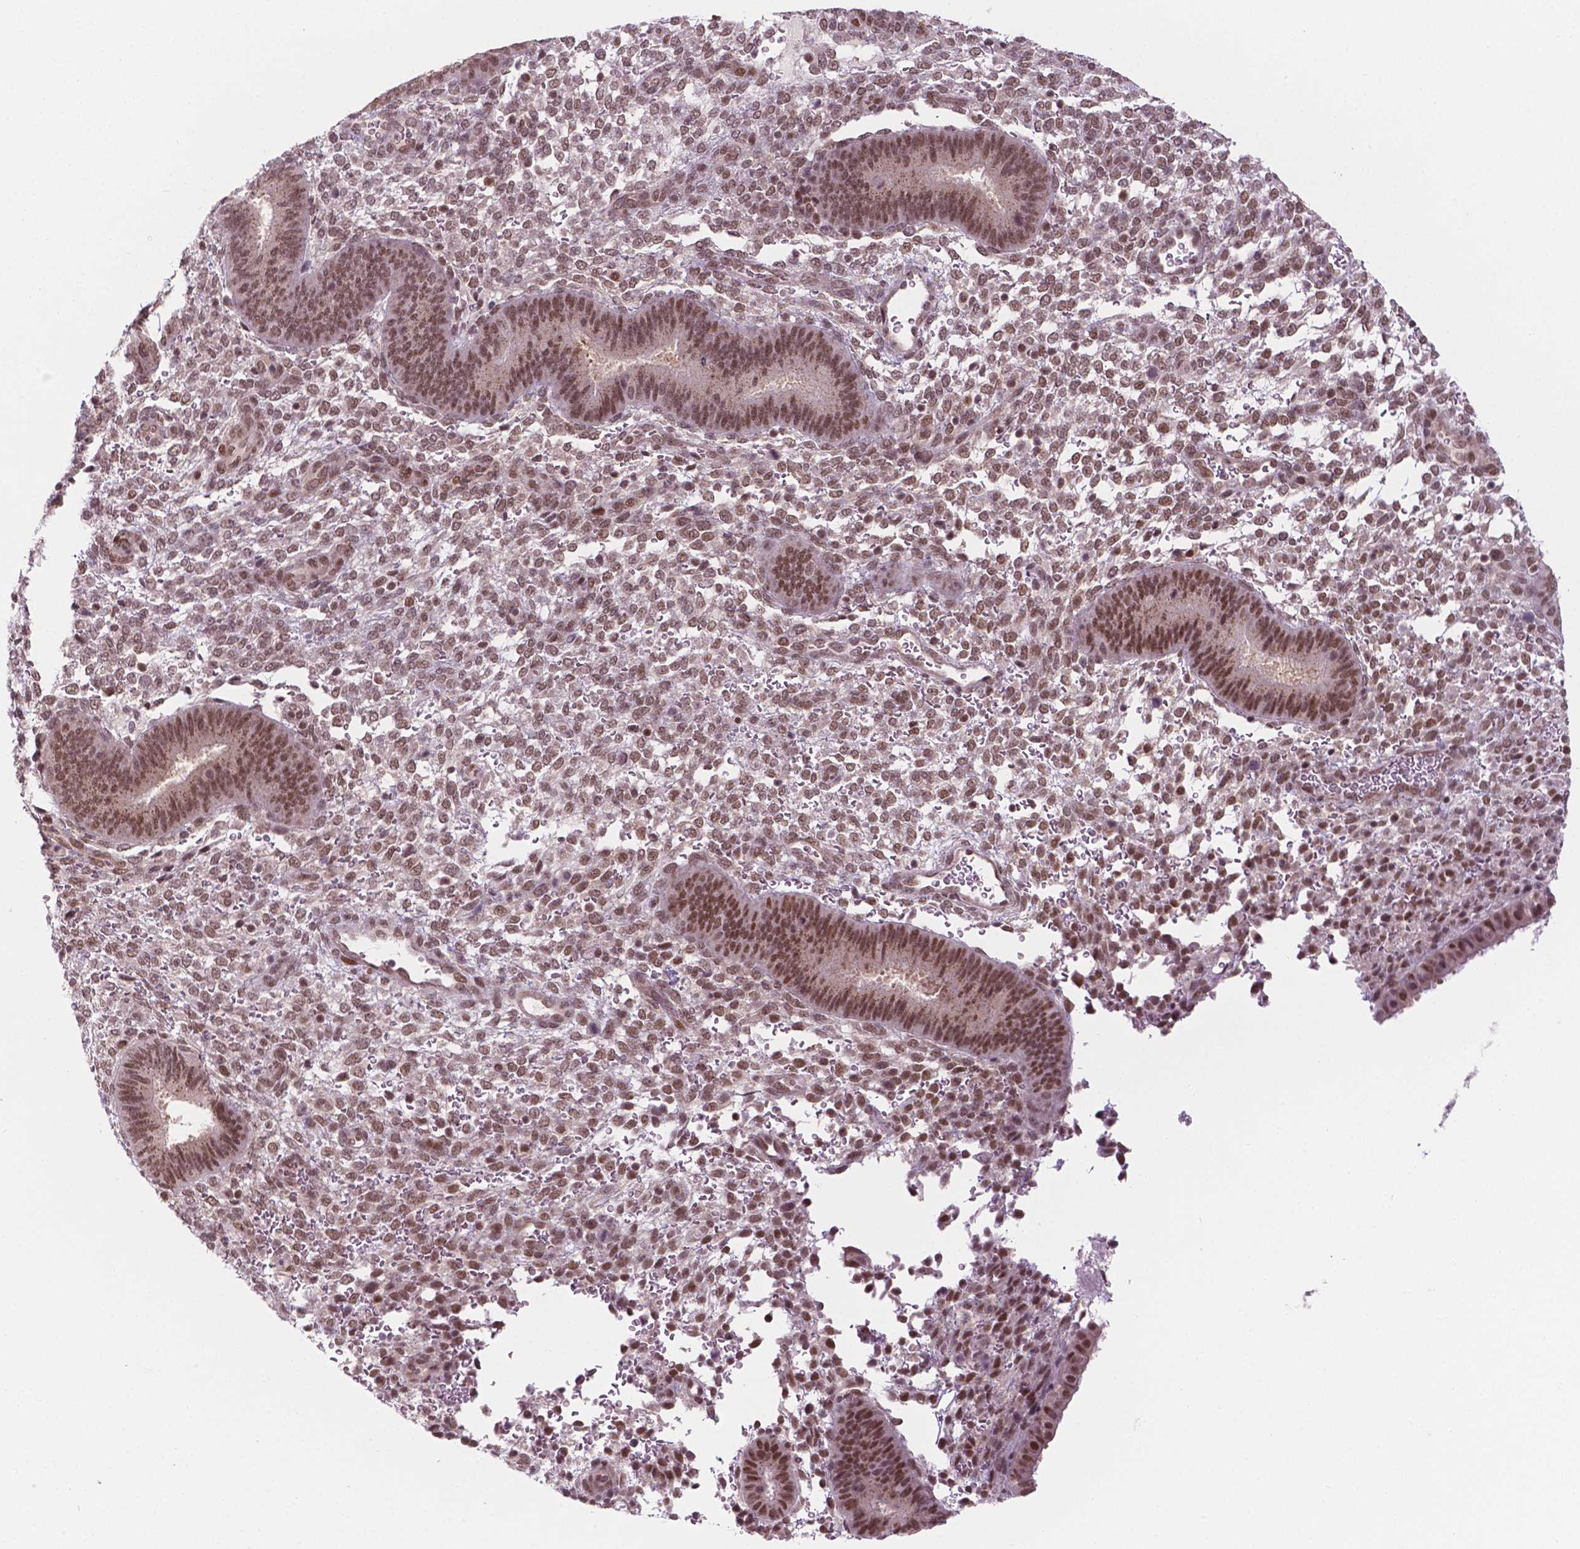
{"staining": {"intensity": "moderate", "quantity": ">75%", "location": "nuclear"}, "tissue": "endometrium", "cell_type": "Cells in endometrial stroma", "image_type": "normal", "snomed": [{"axis": "morphology", "description": "Normal tissue, NOS"}, {"axis": "topography", "description": "Endometrium"}], "caption": "Protein expression analysis of benign human endometrium reveals moderate nuclear expression in about >75% of cells in endometrial stroma.", "gene": "PER2", "patient": {"sex": "female", "age": 39}}